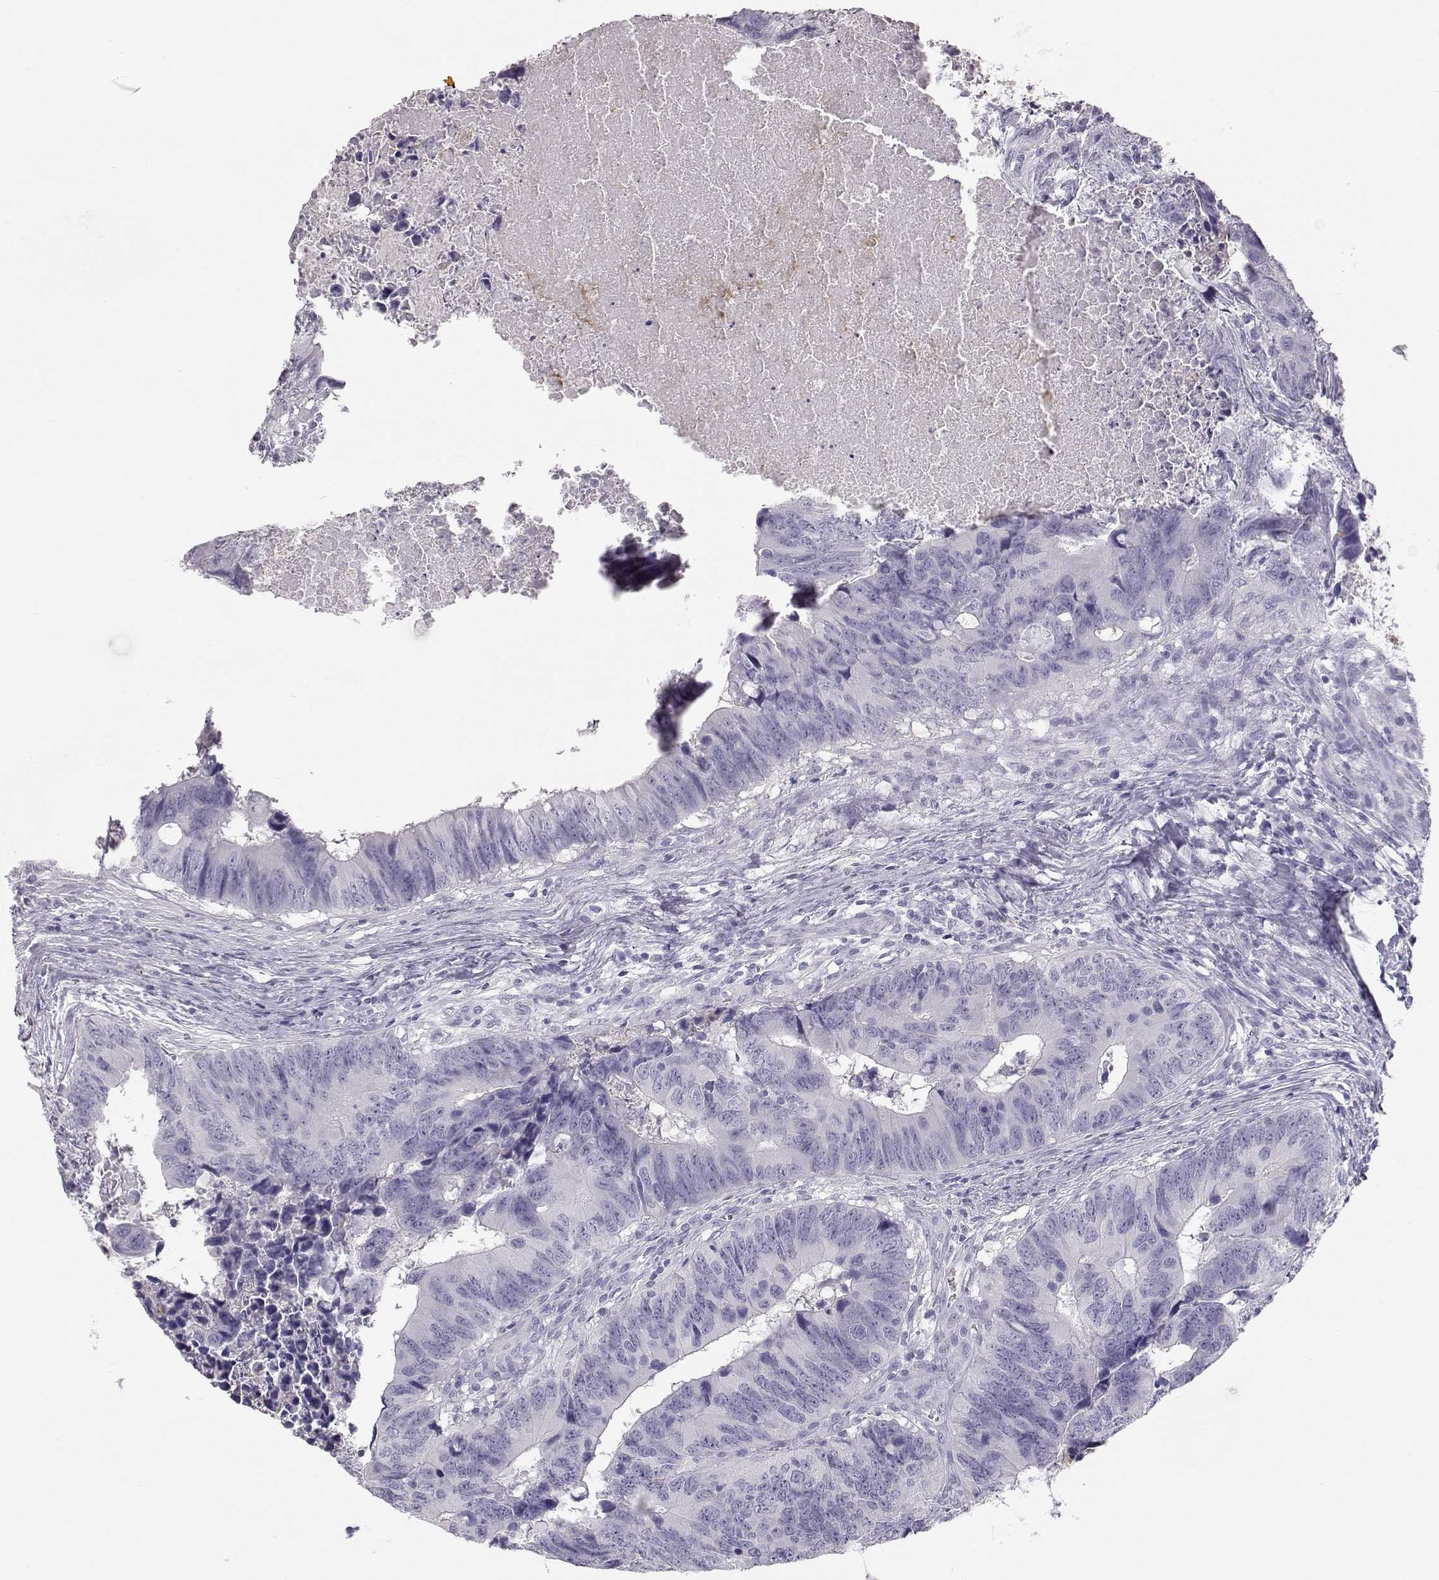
{"staining": {"intensity": "negative", "quantity": "none", "location": "none"}, "tissue": "colorectal cancer", "cell_type": "Tumor cells", "image_type": "cancer", "snomed": [{"axis": "morphology", "description": "Adenocarcinoma, NOS"}, {"axis": "topography", "description": "Colon"}], "caption": "Immunohistochemical staining of human colorectal cancer (adenocarcinoma) displays no significant positivity in tumor cells. Brightfield microscopy of immunohistochemistry stained with DAB (3,3'-diaminobenzidine) (brown) and hematoxylin (blue), captured at high magnification.", "gene": "KRTAP16-1", "patient": {"sex": "female", "age": 82}}